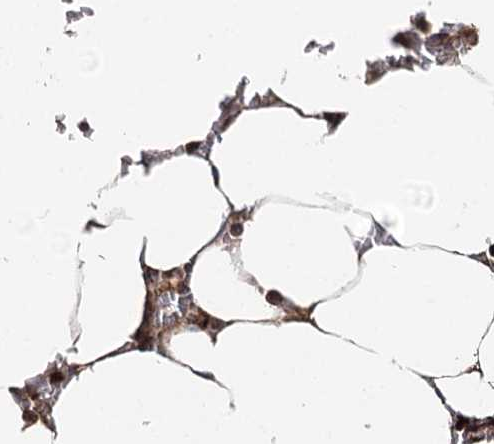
{"staining": {"intensity": "moderate", "quantity": "25%-75%", "location": "cytoplasmic/membranous"}, "tissue": "bone marrow", "cell_type": "Hematopoietic cells", "image_type": "normal", "snomed": [{"axis": "morphology", "description": "Normal tissue, NOS"}, {"axis": "topography", "description": "Bone marrow"}], "caption": "Protein expression analysis of unremarkable bone marrow reveals moderate cytoplasmic/membranous positivity in approximately 25%-75% of hematopoietic cells.", "gene": "SEC24B", "patient": {"sex": "male", "age": 70}}